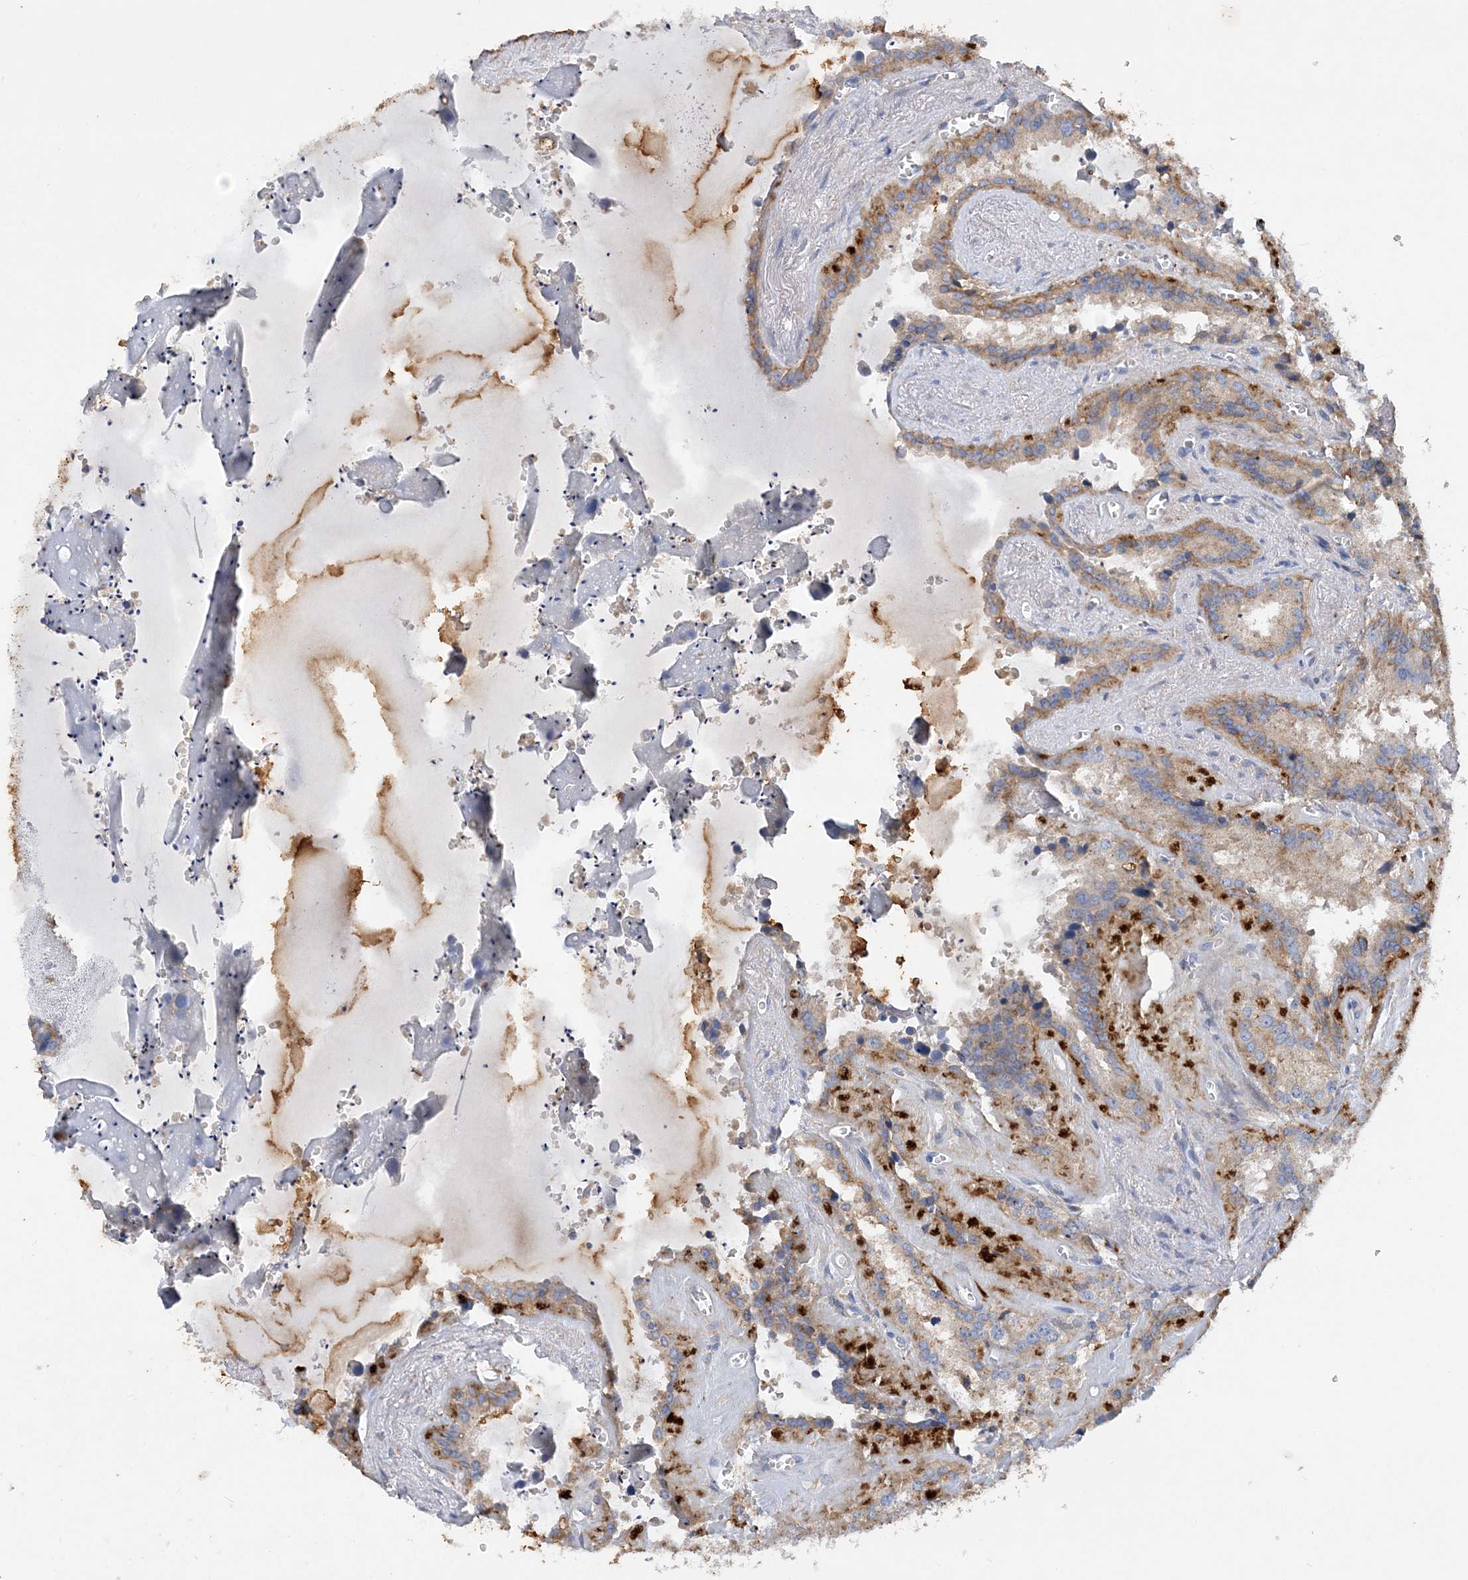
{"staining": {"intensity": "moderate", "quantity": ">75%", "location": "cytoplasmic/membranous"}, "tissue": "seminal vesicle", "cell_type": "Glandular cells", "image_type": "normal", "snomed": [{"axis": "morphology", "description": "Normal tissue, NOS"}, {"axis": "topography", "description": "Prostate"}, {"axis": "topography", "description": "Seminal veicle"}], "caption": "Immunohistochemistry (DAB) staining of benign human seminal vesicle displays moderate cytoplasmic/membranous protein positivity in approximately >75% of glandular cells. (DAB IHC, brown staining for protein, blue staining for nuclei).", "gene": "GRINA", "patient": {"sex": "male", "age": 59}}